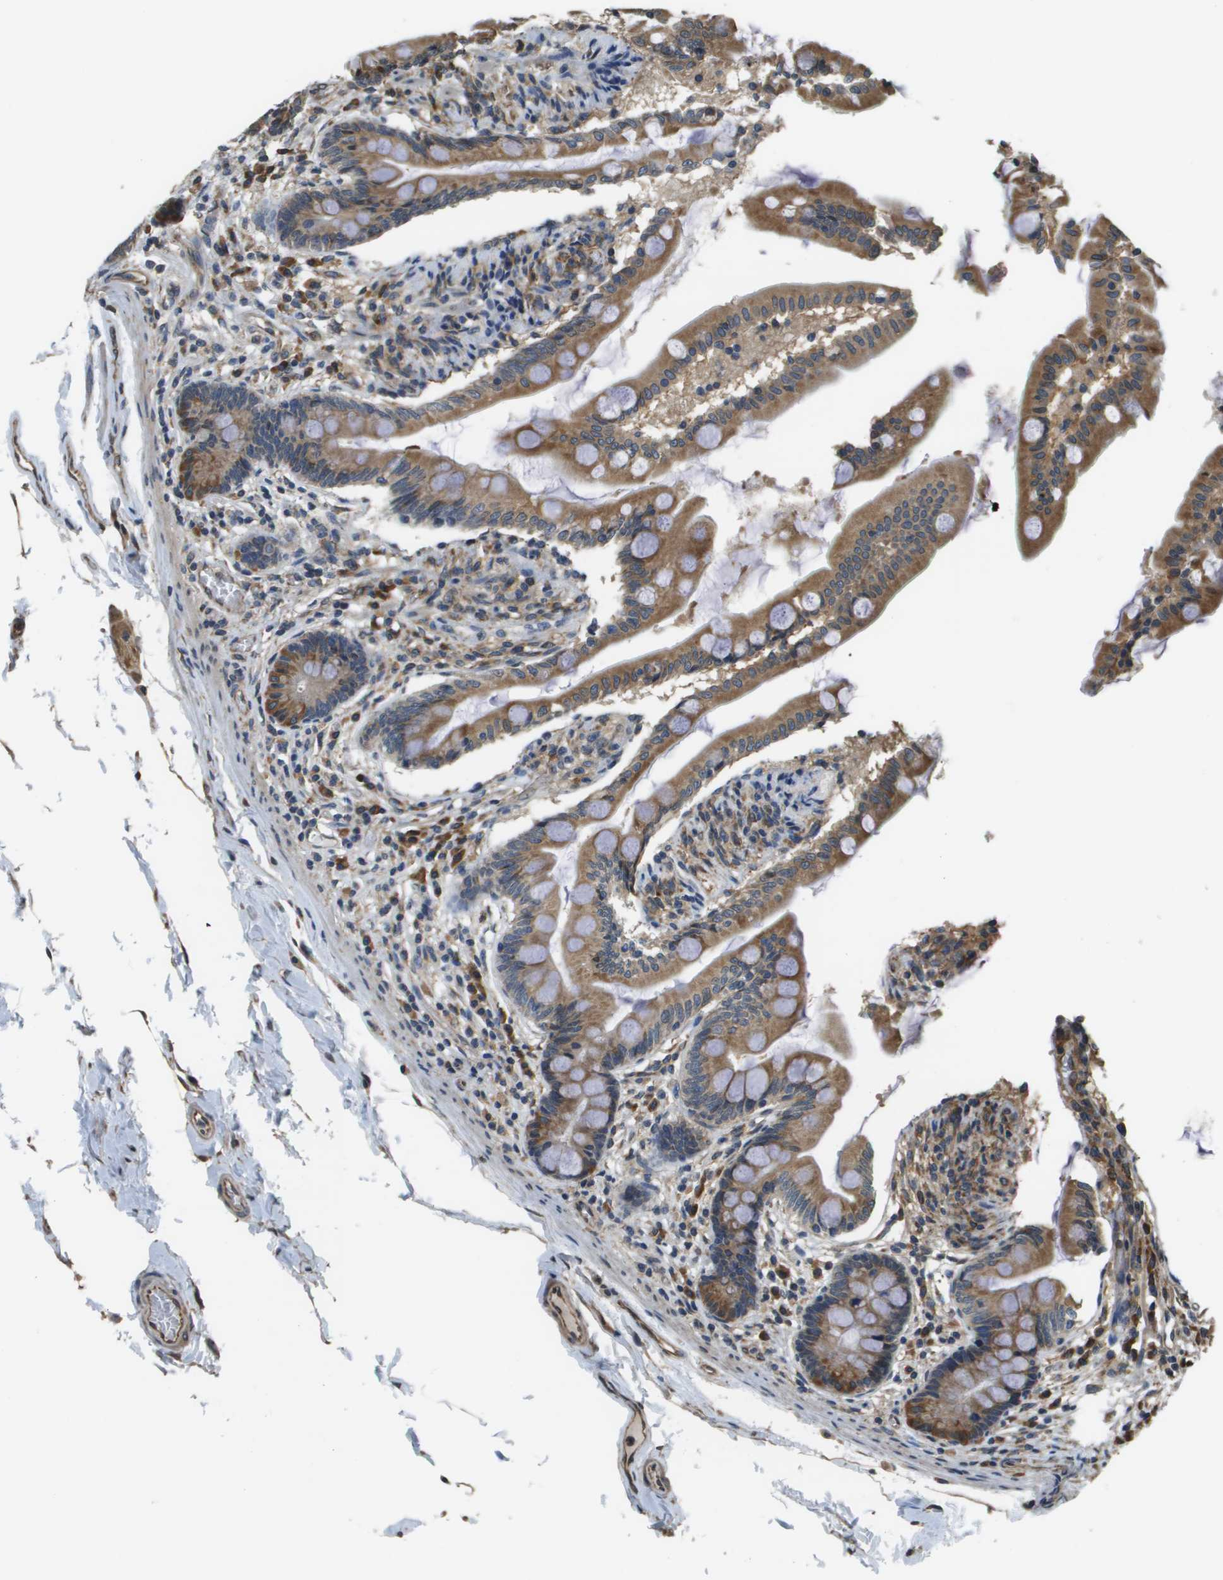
{"staining": {"intensity": "moderate", "quantity": ">75%", "location": "cytoplasmic/membranous"}, "tissue": "small intestine", "cell_type": "Glandular cells", "image_type": "normal", "snomed": [{"axis": "morphology", "description": "Normal tissue, NOS"}, {"axis": "topography", "description": "Small intestine"}], "caption": "Immunohistochemistry (IHC) histopathology image of benign small intestine: small intestine stained using IHC demonstrates medium levels of moderate protein expression localized specifically in the cytoplasmic/membranous of glandular cells, appearing as a cytoplasmic/membranous brown color.", "gene": "SEC62", "patient": {"sex": "female", "age": 56}}